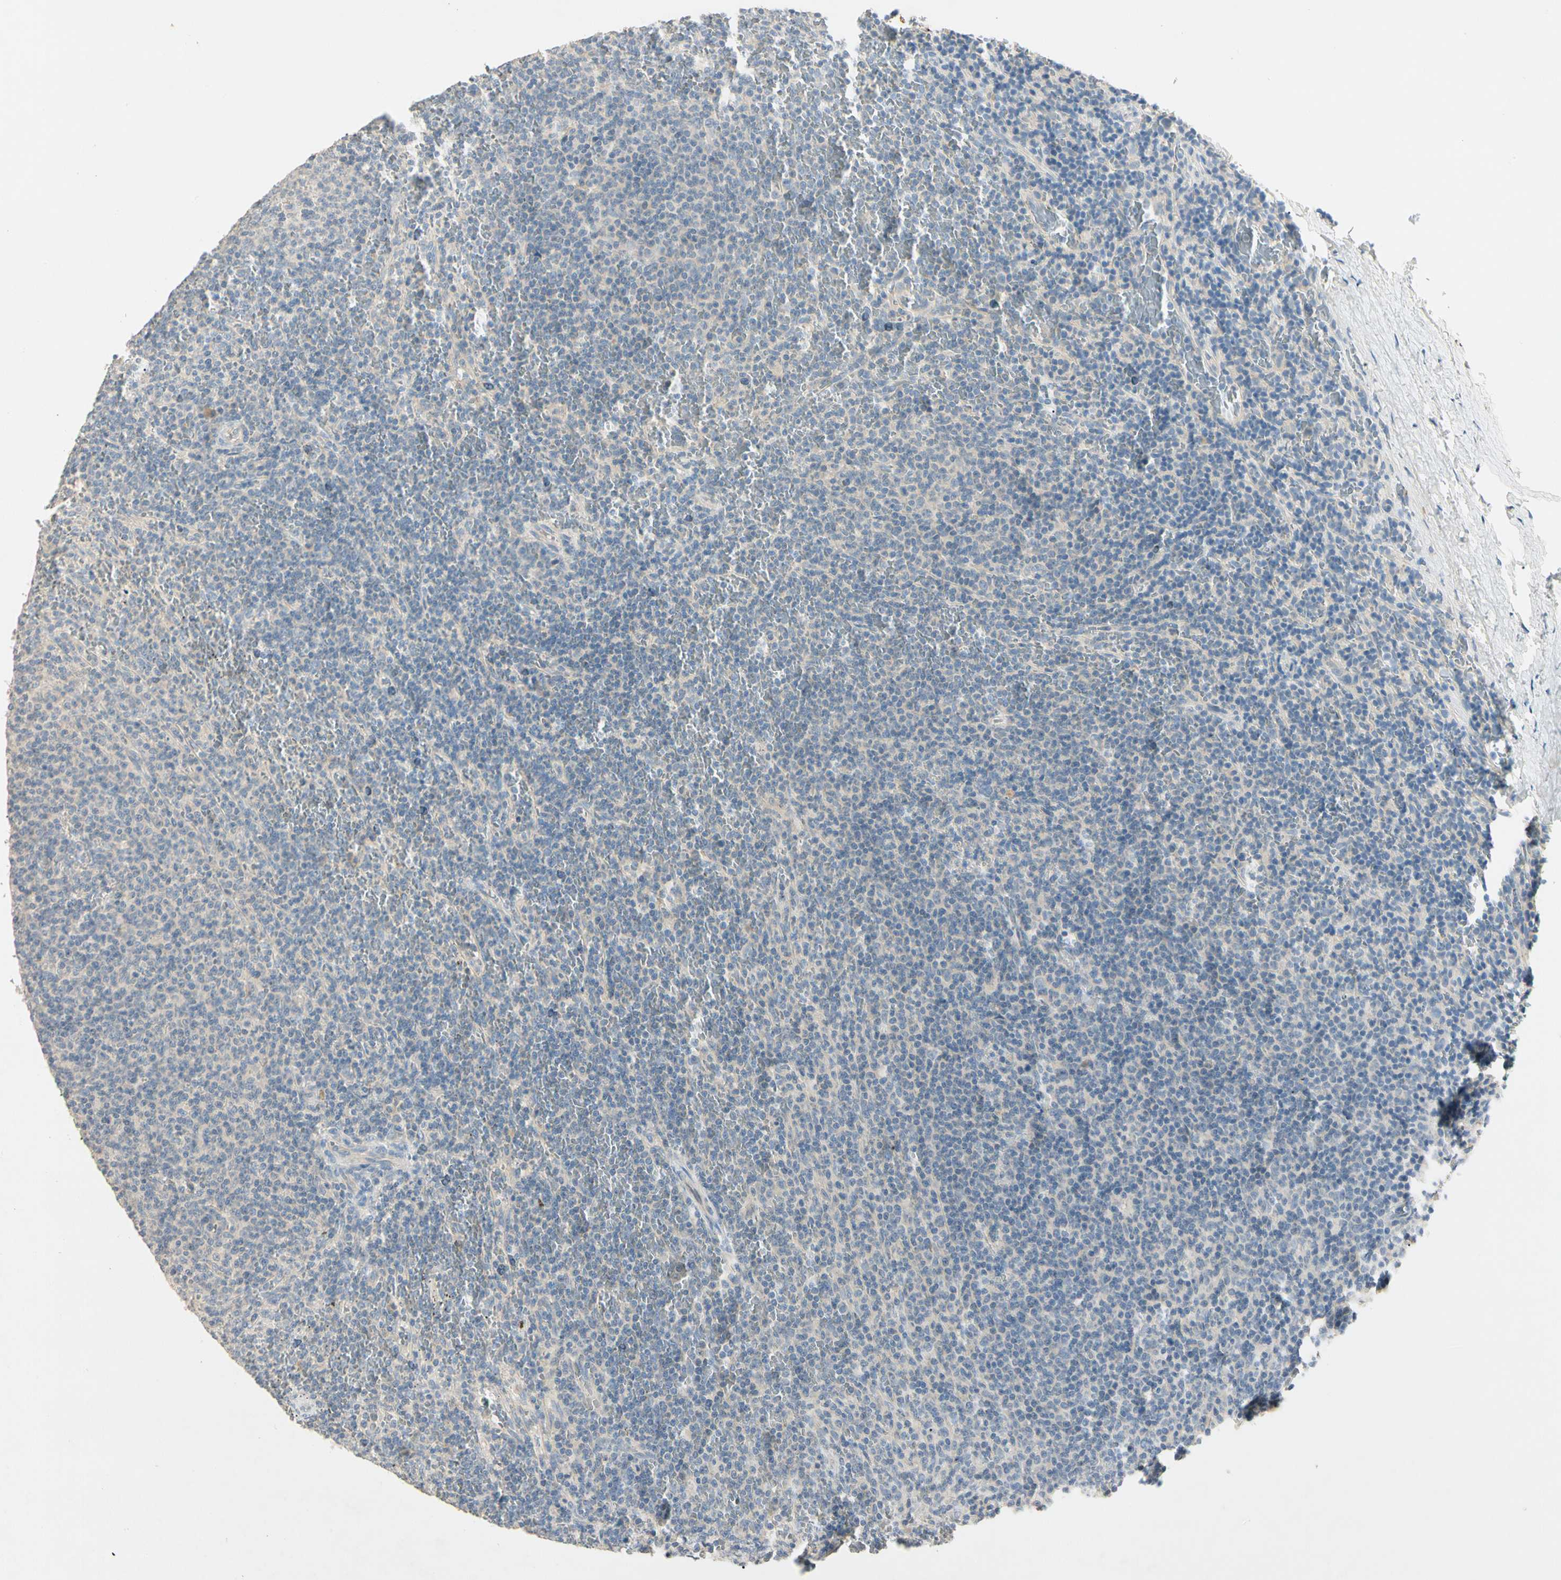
{"staining": {"intensity": "negative", "quantity": "none", "location": "none"}, "tissue": "lymphoma", "cell_type": "Tumor cells", "image_type": "cancer", "snomed": [{"axis": "morphology", "description": "Malignant lymphoma, non-Hodgkin's type, Low grade"}, {"axis": "topography", "description": "Spleen"}], "caption": "Tumor cells are negative for brown protein staining in malignant lymphoma, non-Hodgkin's type (low-grade).", "gene": "PRSS21", "patient": {"sex": "female", "age": 50}}